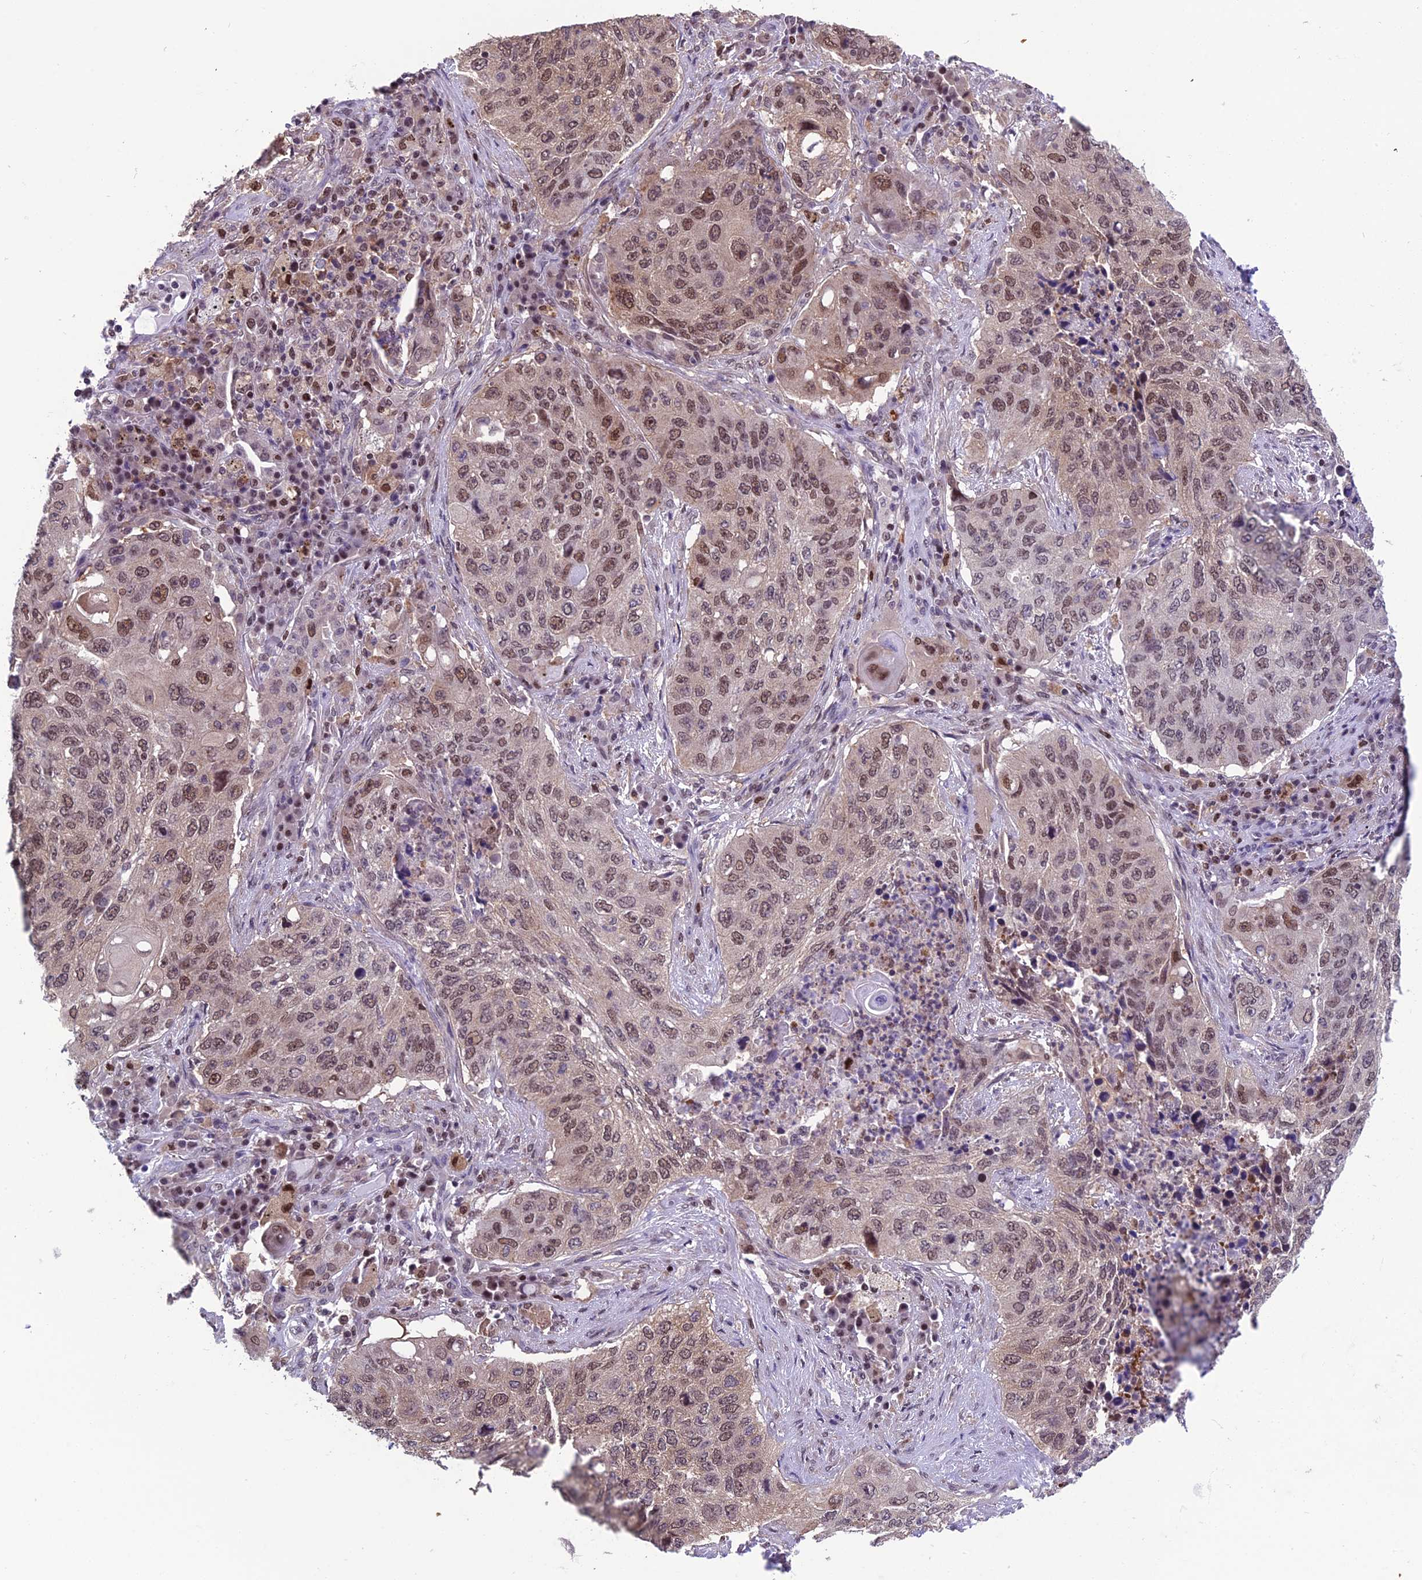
{"staining": {"intensity": "moderate", "quantity": ">75%", "location": "nuclear"}, "tissue": "lung cancer", "cell_type": "Tumor cells", "image_type": "cancer", "snomed": [{"axis": "morphology", "description": "Squamous cell carcinoma, NOS"}, {"axis": "topography", "description": "Lung"}], "caption": "Immunohistochemistry histopathology image of neoplastic tissue: squamous cell carcinoma (lung) stained using immunohistochemistry reveals medium levels of moderate protein expression localized specifically in the nuclear of tumor cells, appearing as a nuclear brown color.", "gene": "MIS12", "patient": {"sex": "female", "age": 63}}